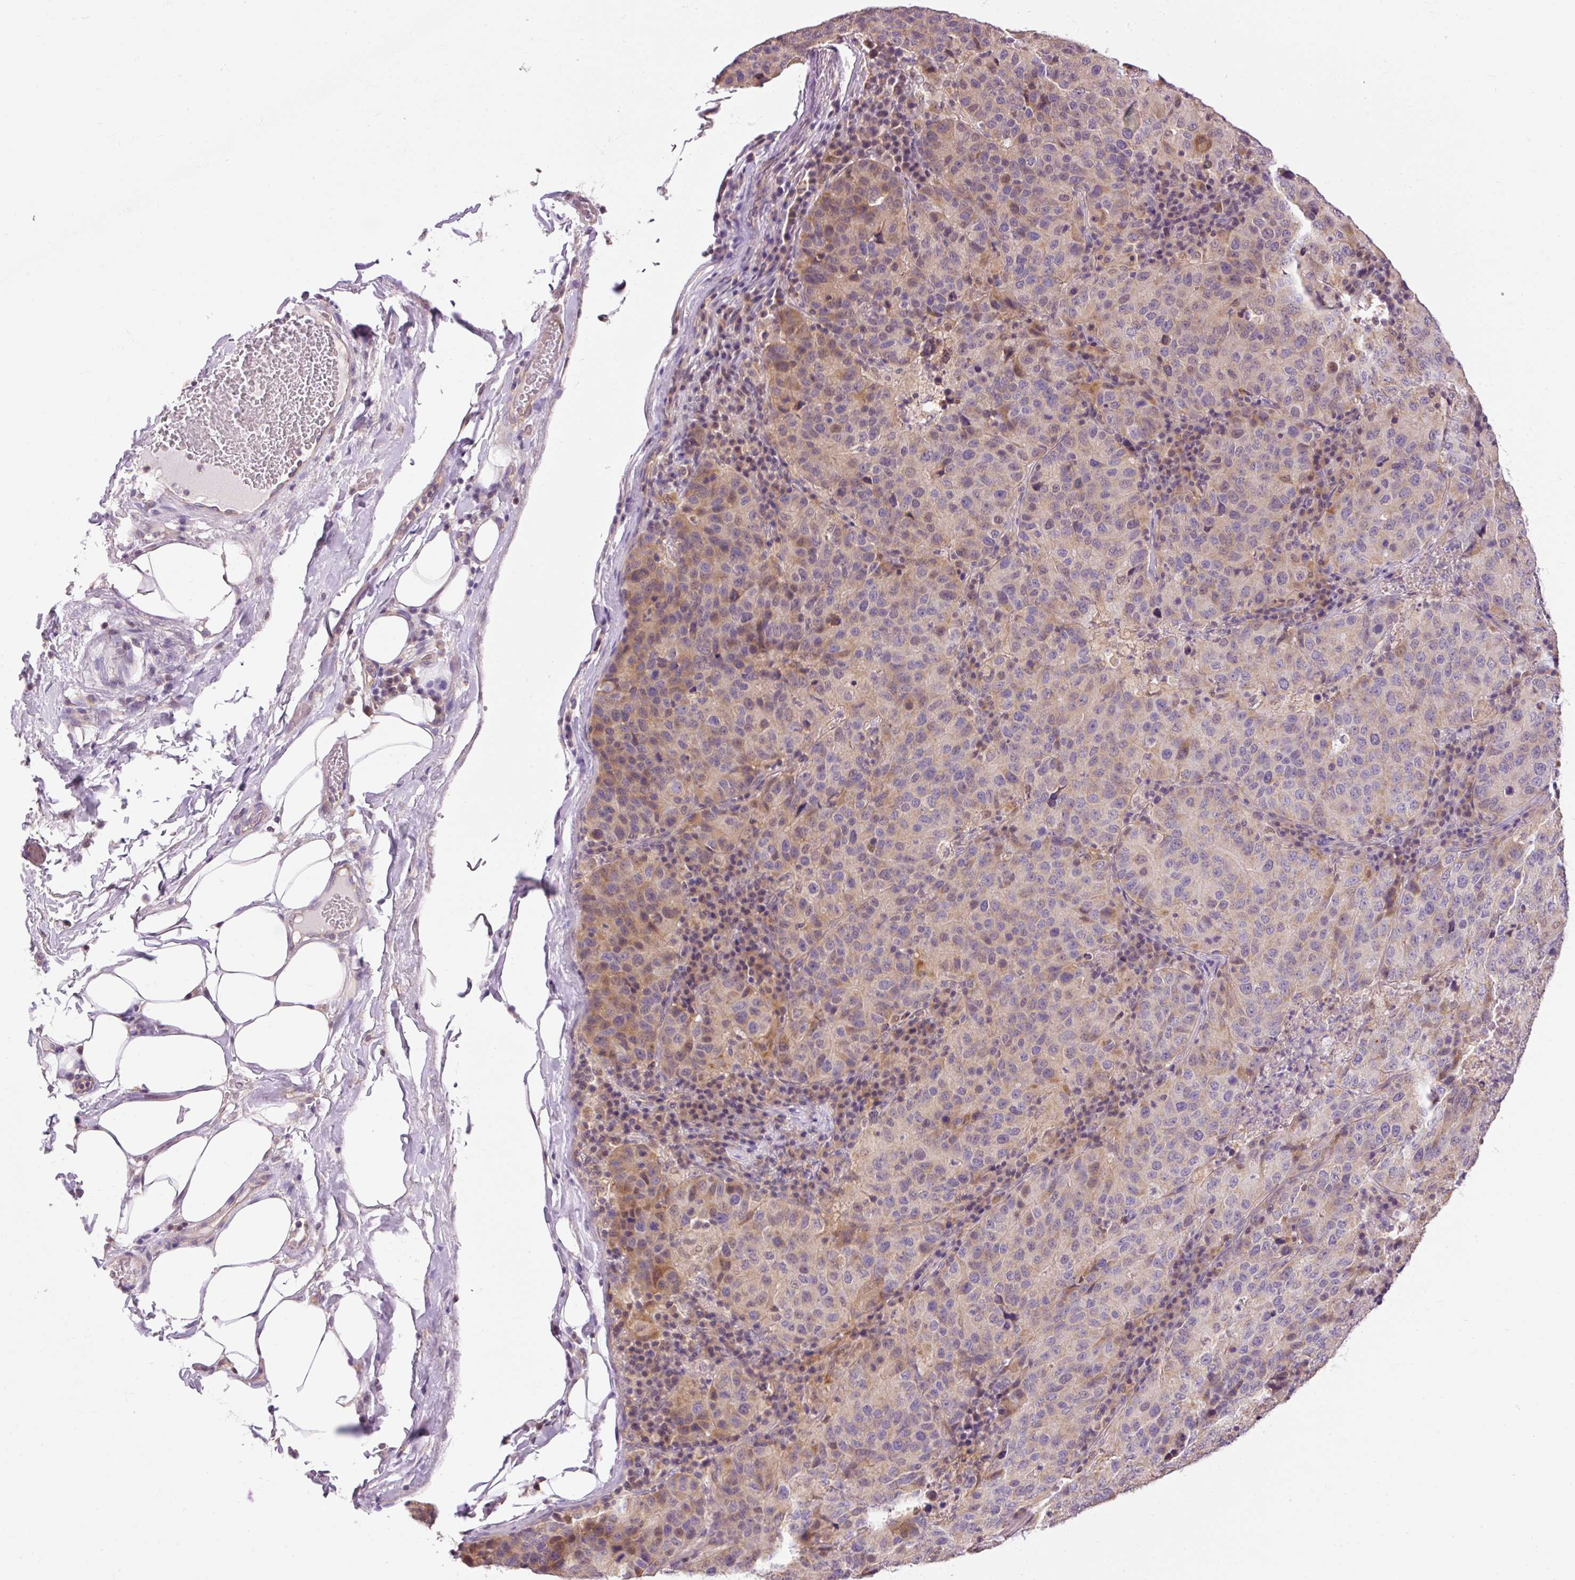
{"staining": {"intensity": "weak", "quantity": "<25%", "location": "cytoplasmic/membranous,nuclear"}, "tissue": "stomach cancer", "cell_type": "Tumor cells", "image_type": "cancer", "snomed": [{"axis": "morphology", "description": "Adenocarcinoma, NOS"}, {"axis": "topography", "description": "Stomach"}], "caption": "An immunohistochemistry (IHC) photomicrograph of stomach cancer (adenocarcinoma) is shown. There is no staining in tumor cells of stomach cancer (adenocarcinoma). (DAB IHC with hematoxylin counter stain).", "gene": "IMMT", "patient": {"sex": "male", "age": 71}}